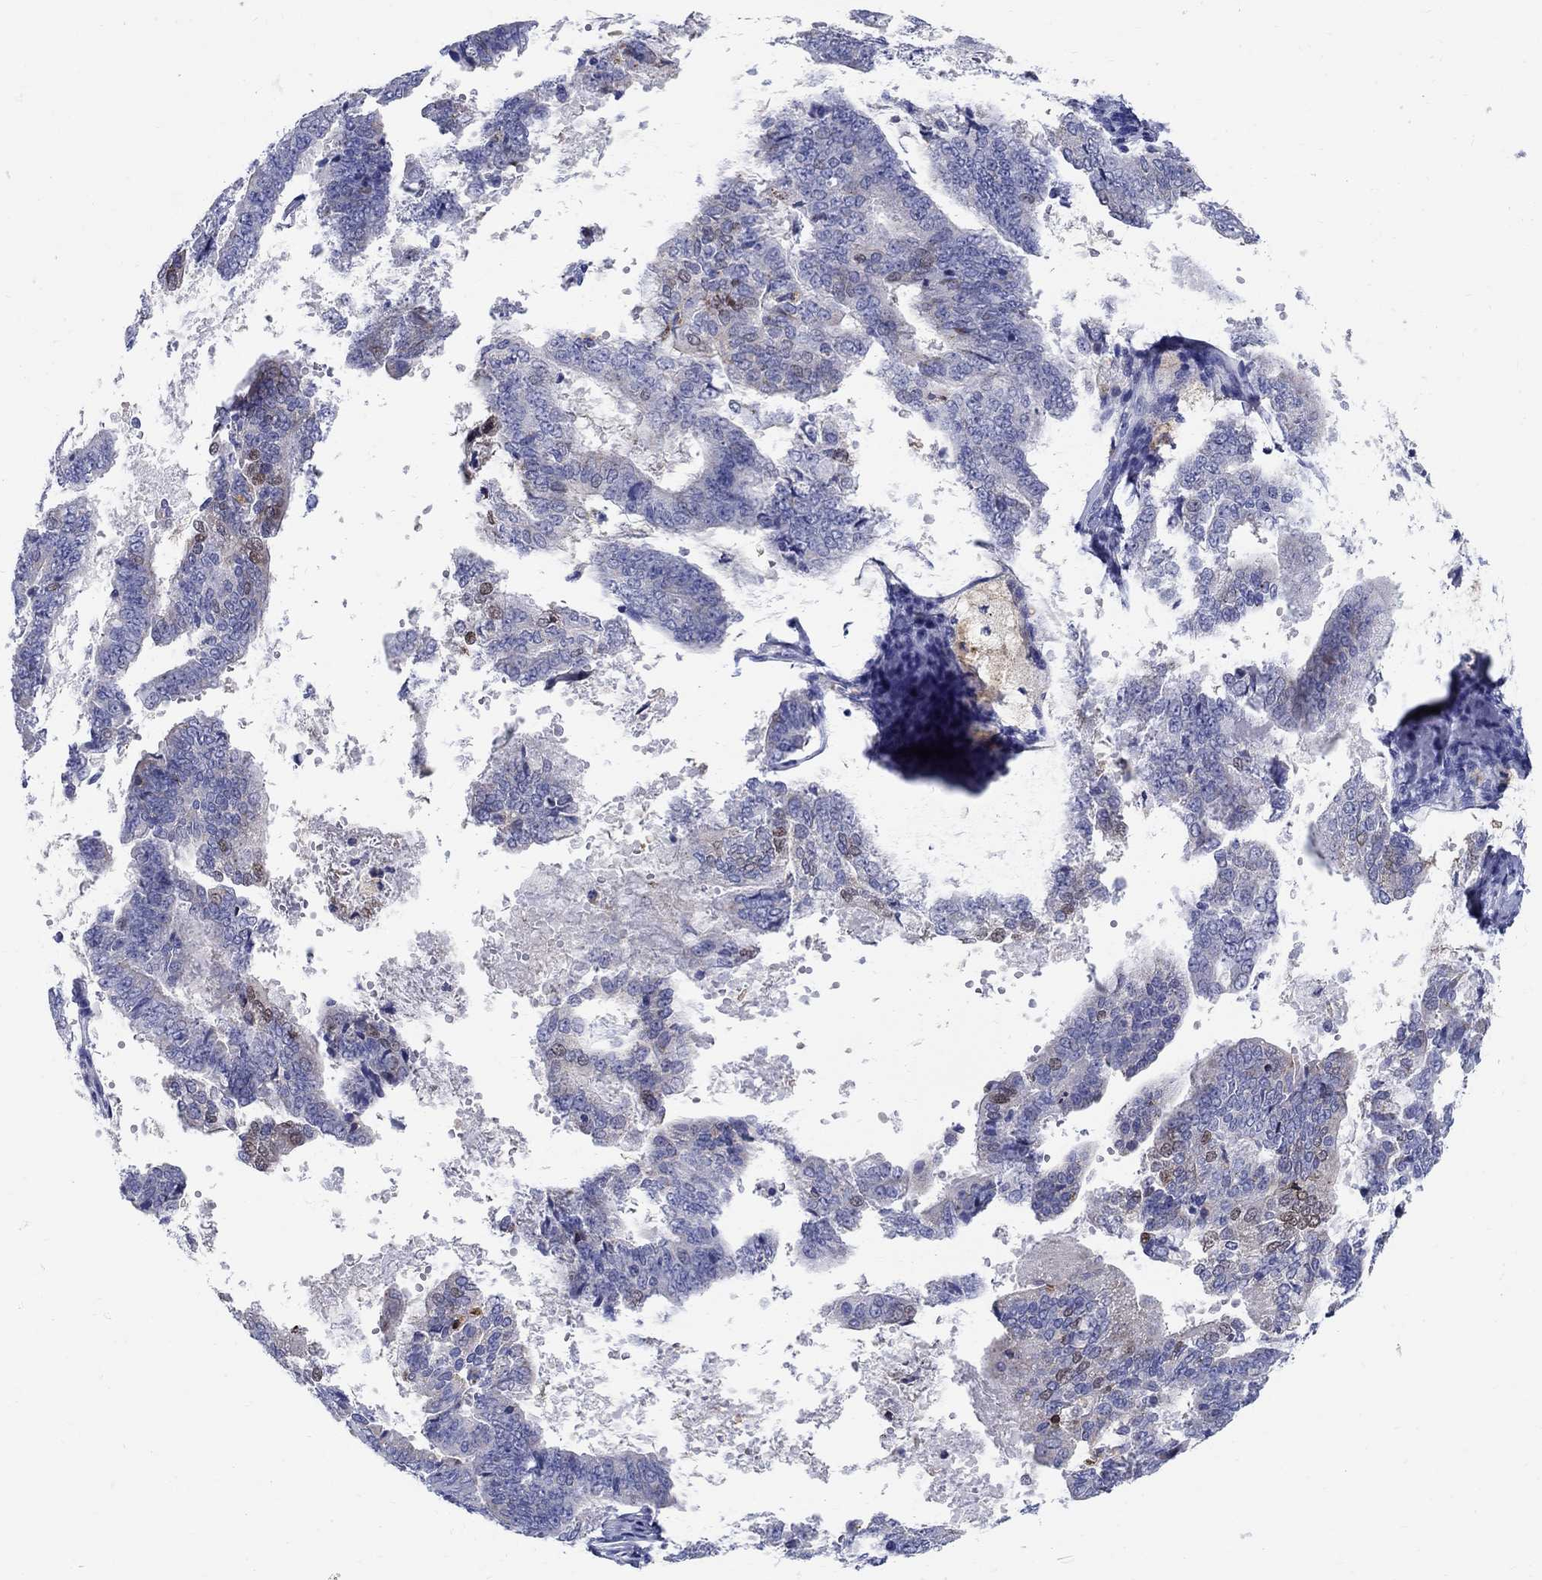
{"staining": {"intensity": "weak", "quantity": "<25%", "location": "cytoplasmic/membranous,nuclear"}, "tissue": "endometrial cancer", "cell_type": "Tumor cells", "image_type": "cancer", "snomed": [{"axis": "morphology", "description": "Adenocarcinoma, NOS"}, {"axis": "topography", "description": "Endometrium"}], "caption": "Endometrial cancer stained for a protein using IHC shows no expression tumor cells.", "gene": "SOX2", "patient": {"sex": "female", "age": 63}}